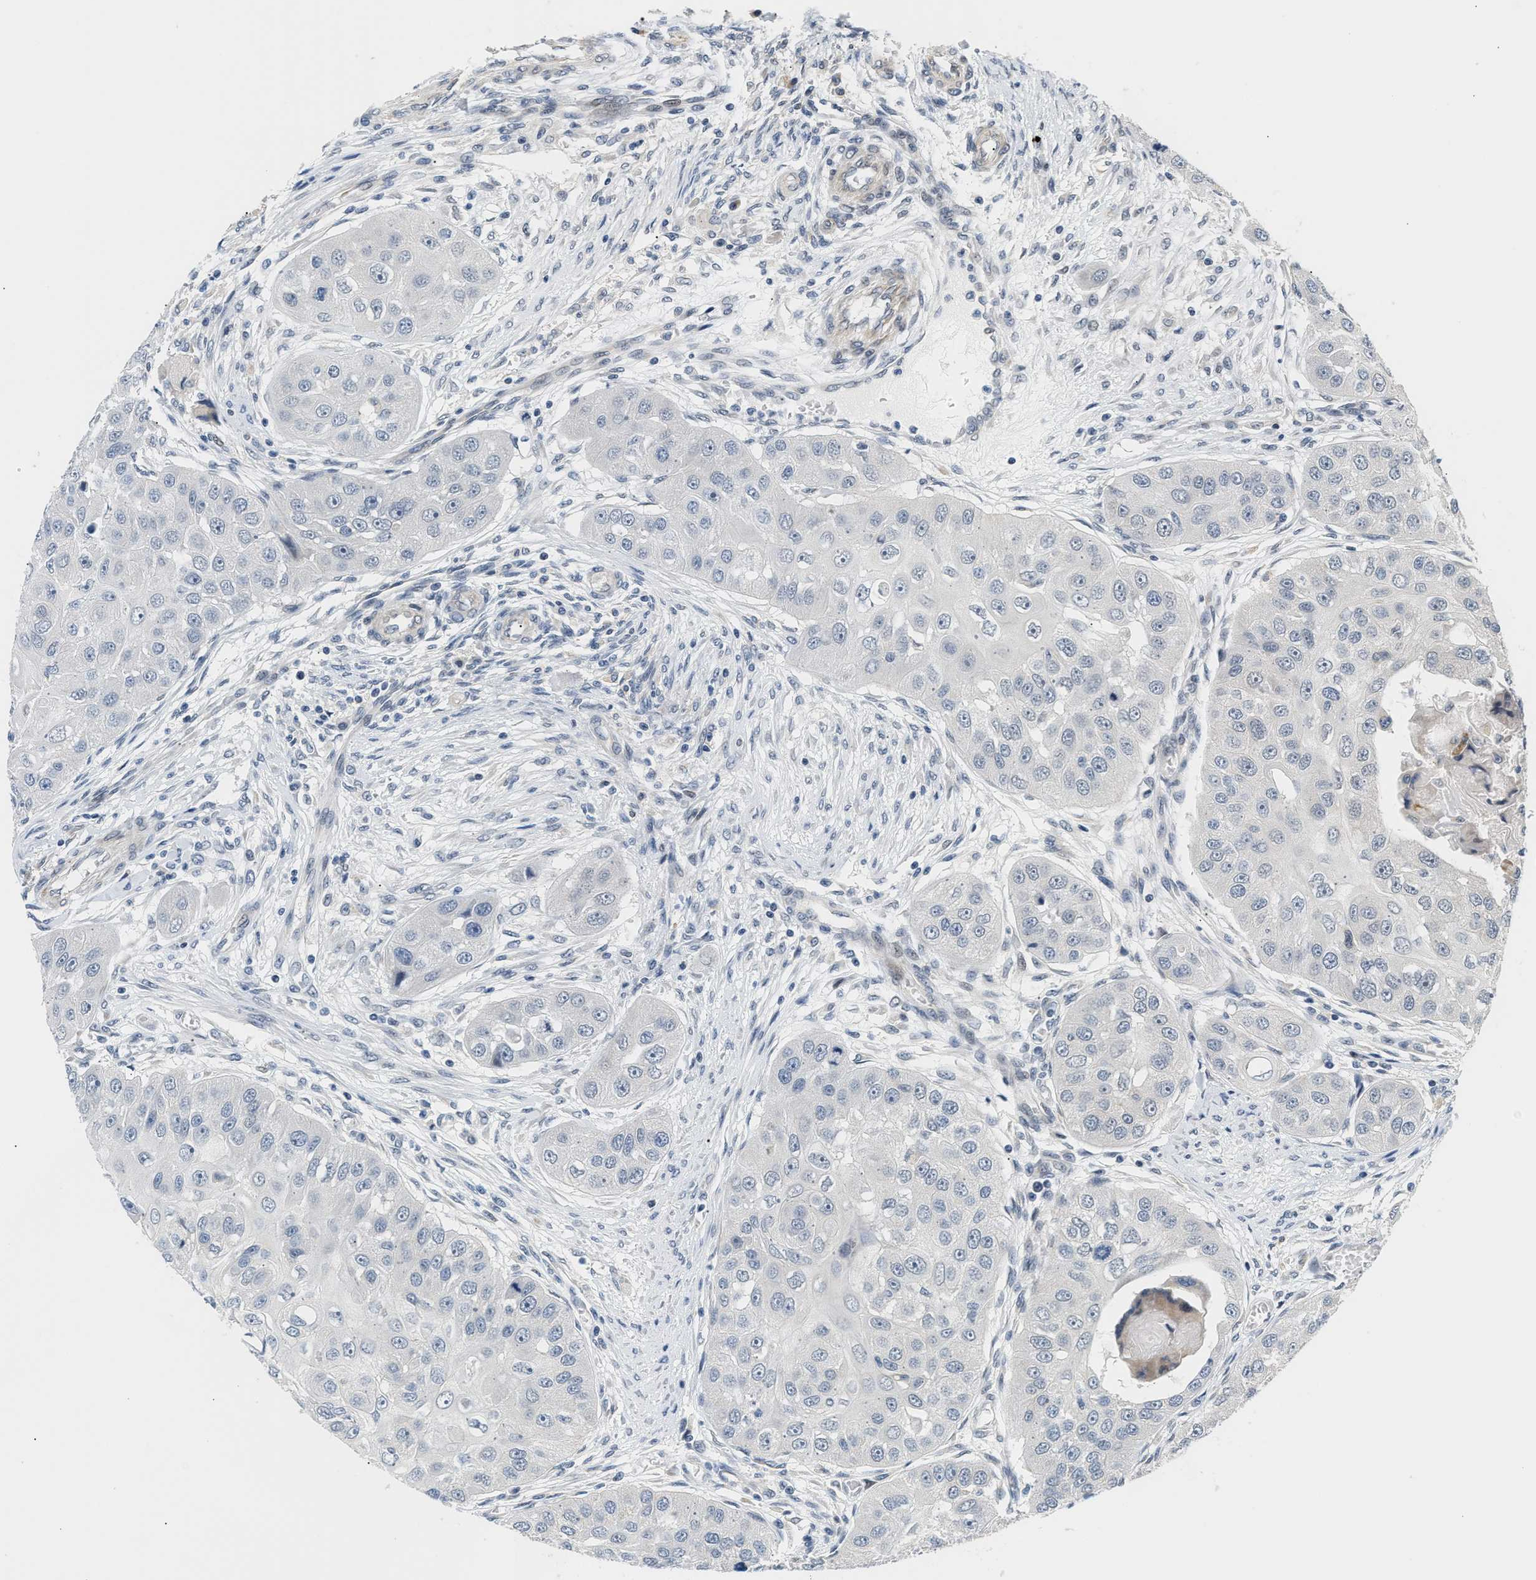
{"staining": {"intensity": "negative", "quantity": "none", "location": "none"}, "tissue": "head and neck cancer", "cell_type": "Tumor cells", "image_type": "cancer", "snomed": [{"axis": "morphology", "description": "Normal tissue, NOS"}, {"axis": "morphology", "description": "Squamous cell carcinoma, NOS"}, {"axis": "topography", "description": "Skeletal muscle"}, {"axis": "topography", "description": "Head-Neck"}], "caption": "DAB (3,3'-diaminobenzidine) immunohistochemical staining of head and neck squamous cell carcinoma exhibits no significant staining in tumor cells.", "gene": "PPM1H", "patient": {"sex": "male", "age": 51}}